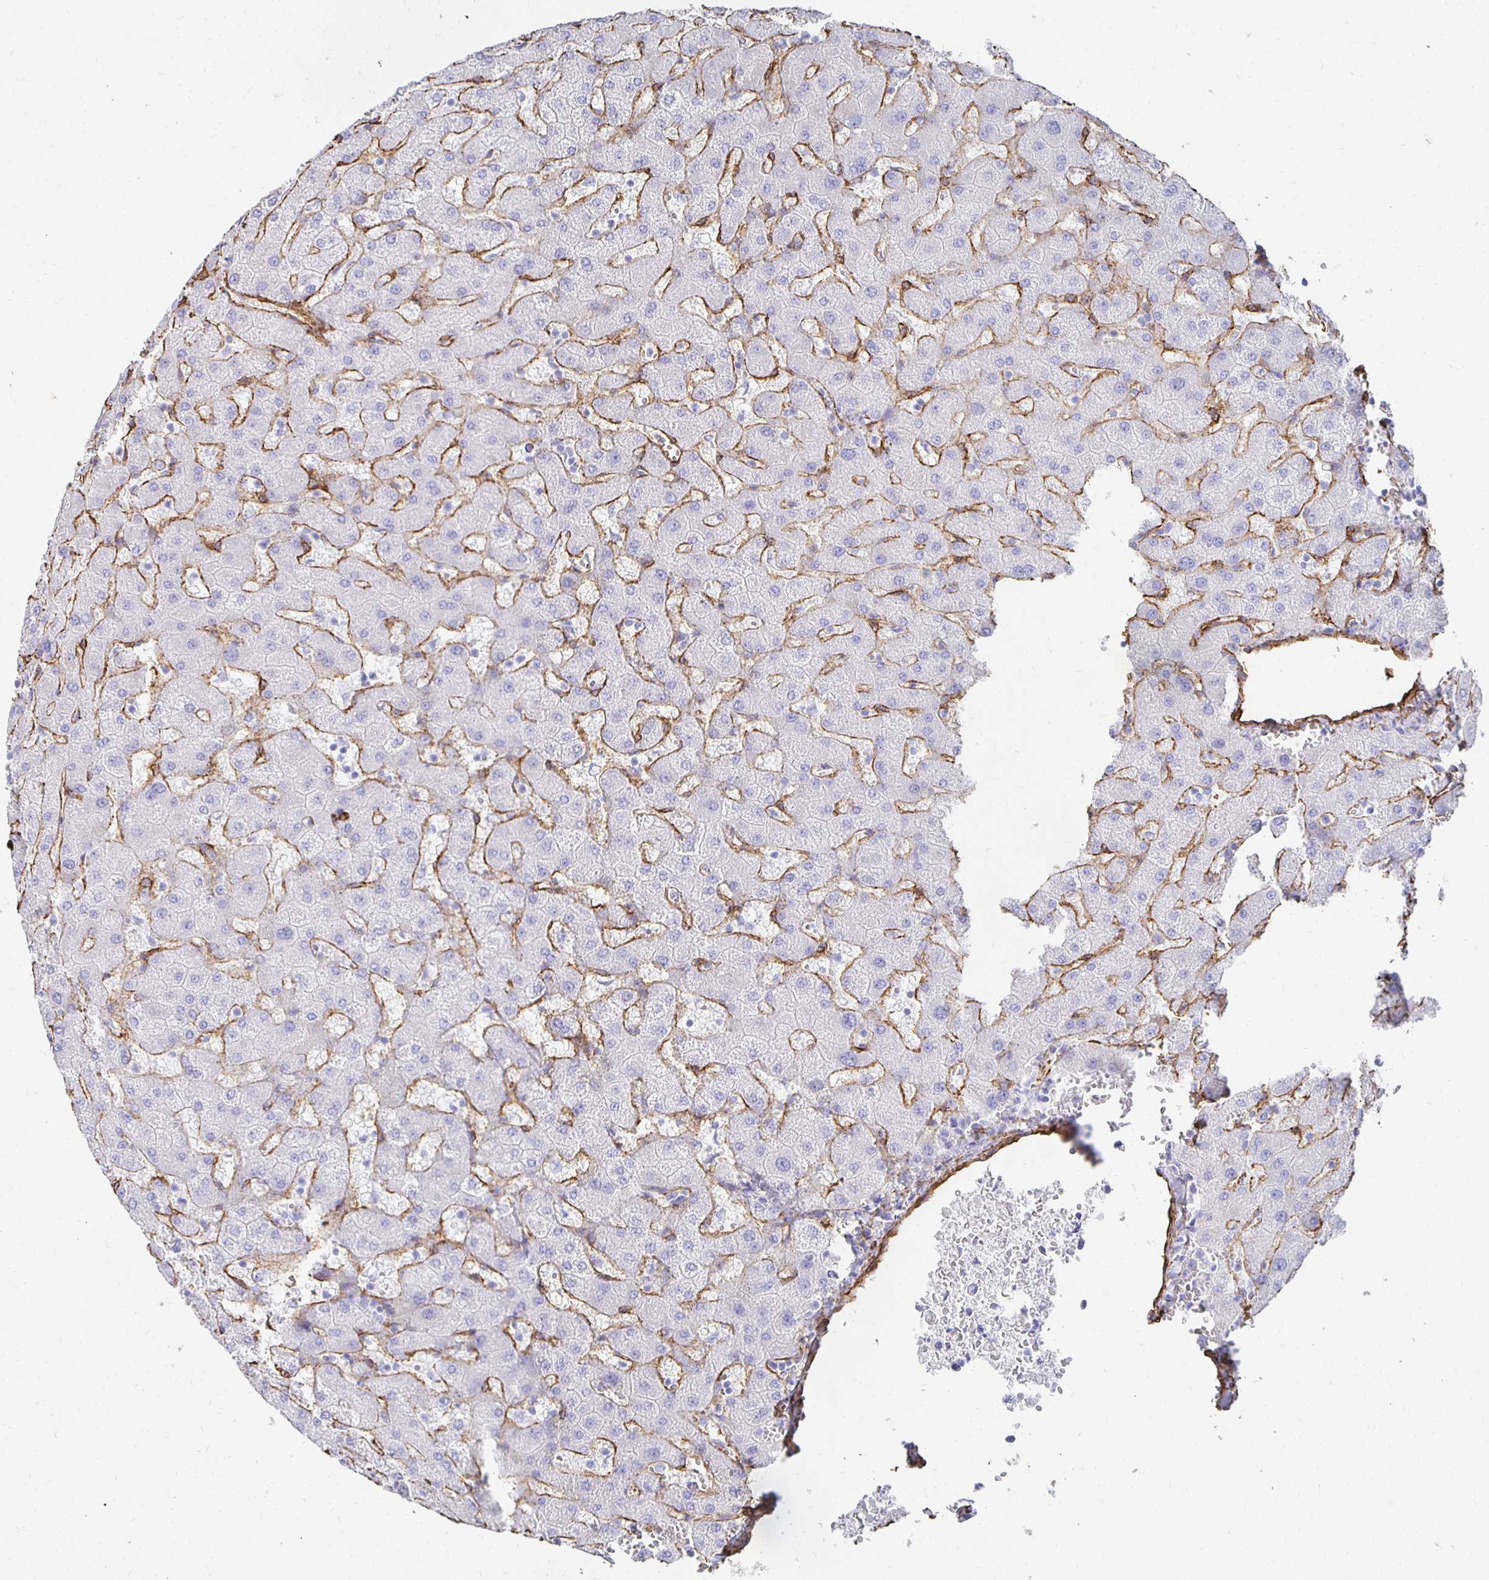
{"staining": {"intensity": "negative", "quantity": "none", "location": "none"}, "tissue": "liver", "cell_type": "Cholangiocytes", "image_type": "normal", "snomed": [{"axis": "morphology", "description": "Normal tissue, NOS"}, {"axis": "topography", "description": "Liver"}], "caption": "High magnification brightfield microscopy of unremarkable liver stained with DAB (3,3'-diaminobenzidine) (brown) and counterstained with hematoxylin (blue): cholangiocytes show no significant staining. (Immunohistochemistry, brightfield microscopy, high magnification).", "gene": "VIPR2", "patient": {"sex": "female", "age": 63}}